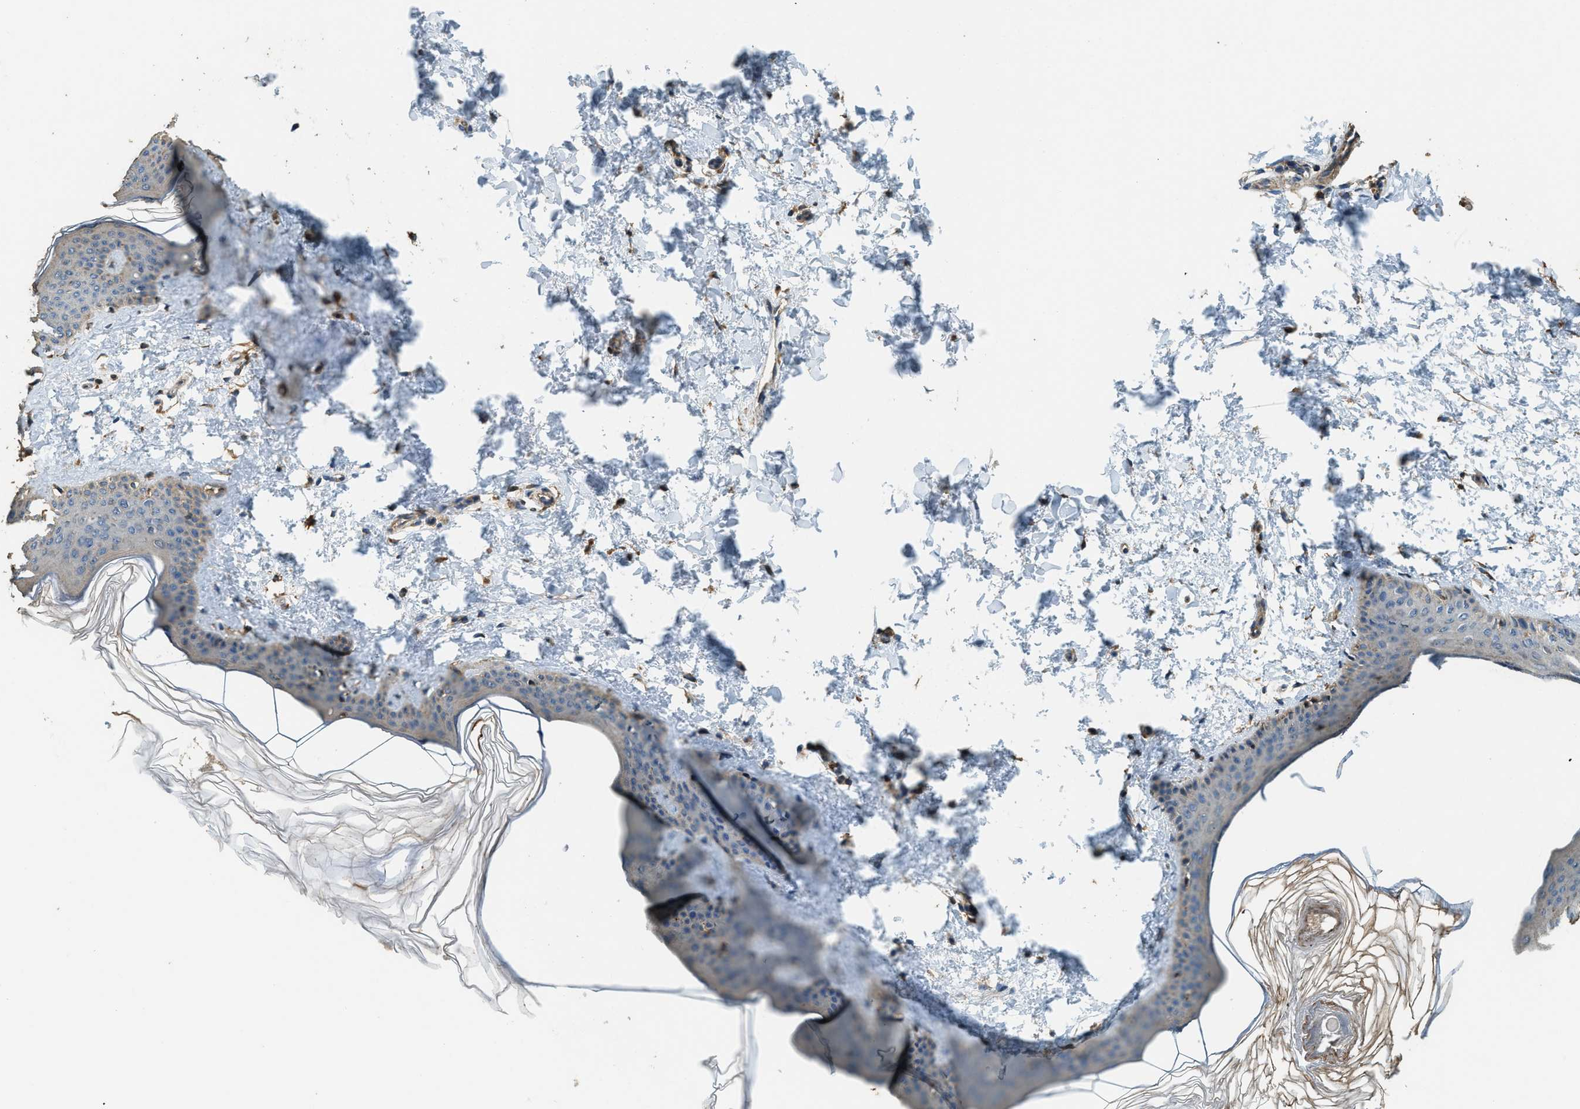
{"staining": {"intensity": "moderate", "quantity": ">75%", "location": "cytoplasmic/membranous"}, "tissue": "skin", "cell_type": "Fibroblasts", "image_type": "normal", "snomed": [{"axis": "morphology", "description": "Normal tissue, NOS"}, {"axis": "topography", "description": "Skin"}], "caption": "DAB (3,3'-diaminobenzidine) immunohistochemical staining of normal skin displays moderate cytoplasmic/membranous protein staining in about >75% of fibroblasts. (DAB = brown stain, brightfield microscopy at high magnification).", "gene": "ERGIC1", "patient": {"sex": "female", "age": 17}}